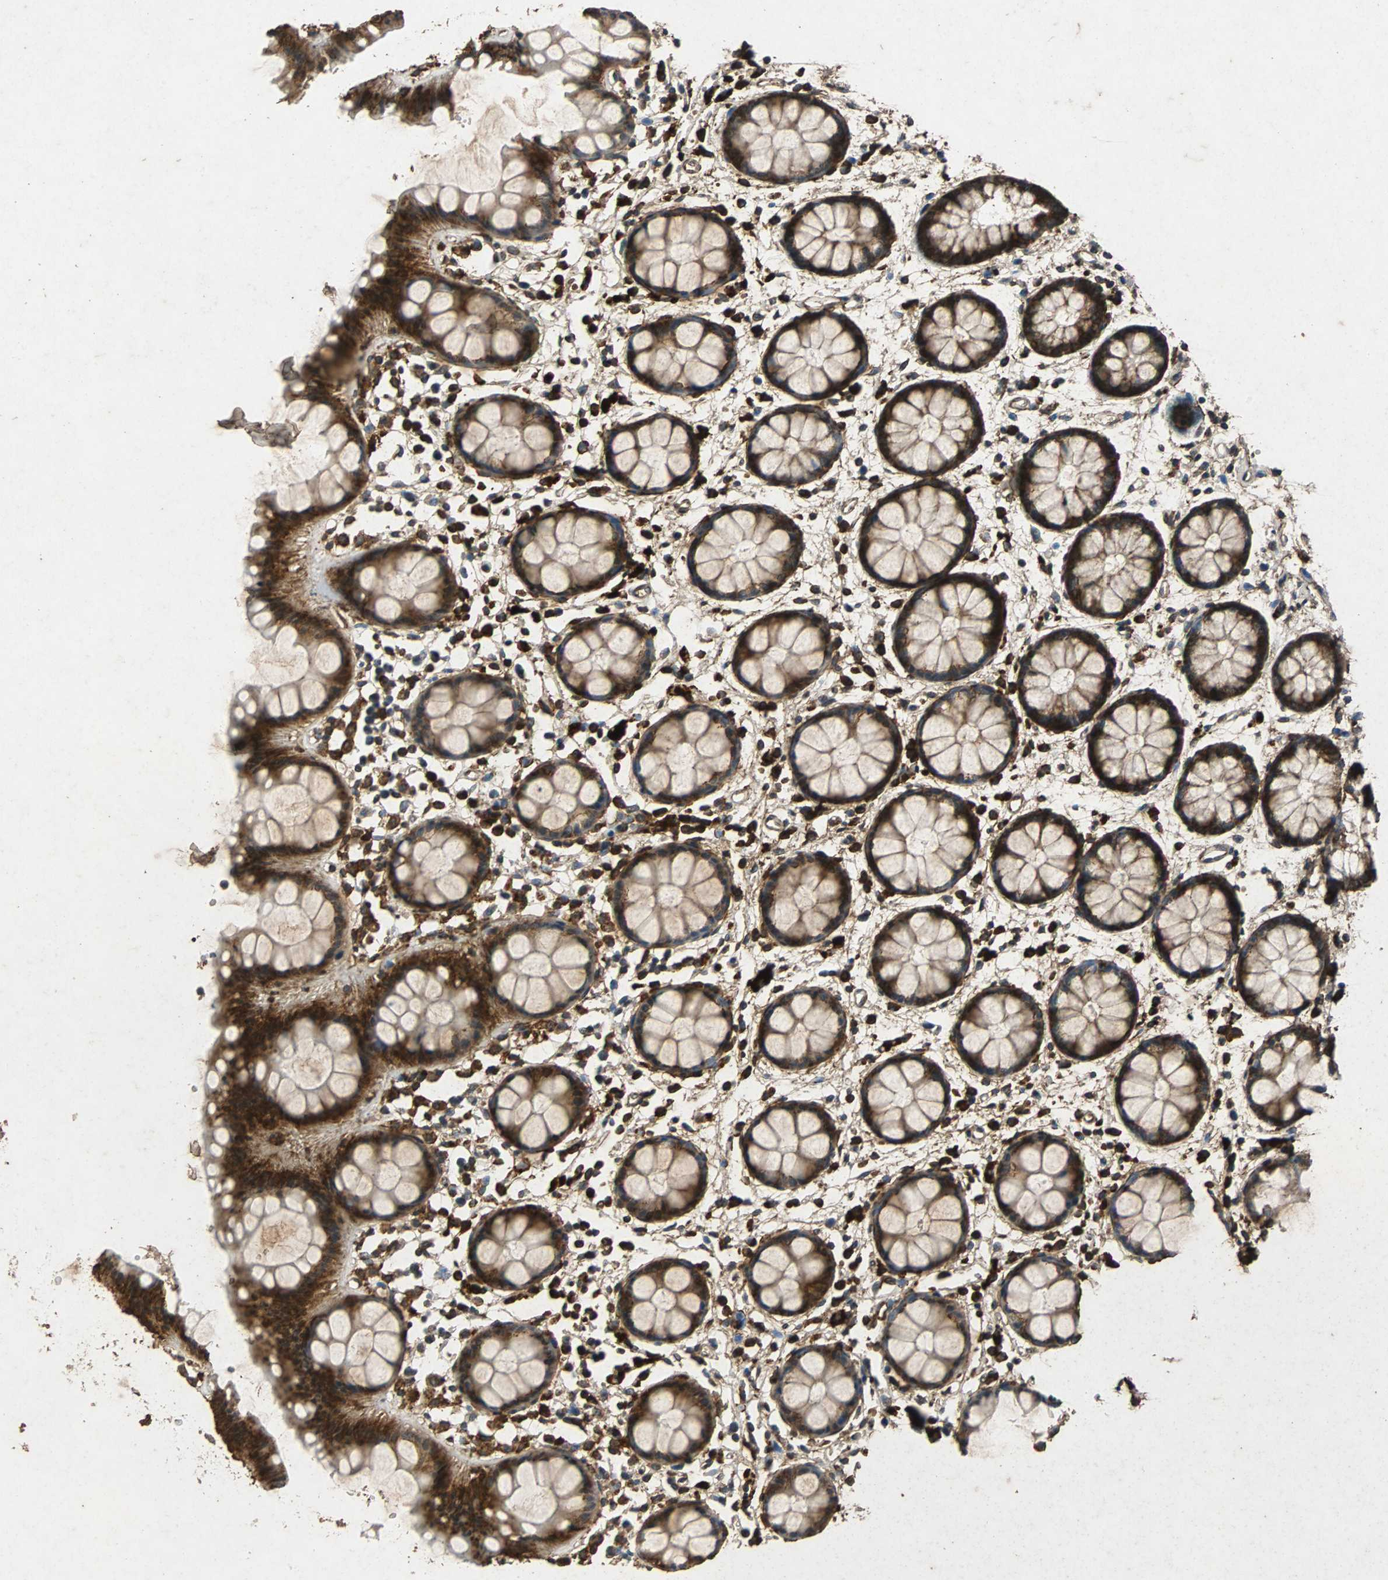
{"staining": {"intensity": "strong", "quantity": ">75%", "location": "cytoplasmic/membranous"}, "tissue": "rectum", "cell_type": "Glandular cells", "image_type": "normal", "snomed": [{"axis": "morphology", "description": "Normal tissue, NOS"}, {"axis": "topography", "description": "Rectum"}], "caption": "A histopathology image of rectum stained for a protein reveals strong cytoplasmic/membranous brown staining in glandular cells. The staining was performed using DAB (3,3'-diaminobenzidine), with brown indicating positive protein expression. Nuclei are stained blue with hematoxylin.", "gene": "NAA10", "patient": {"sex": "female", "age": 66}}